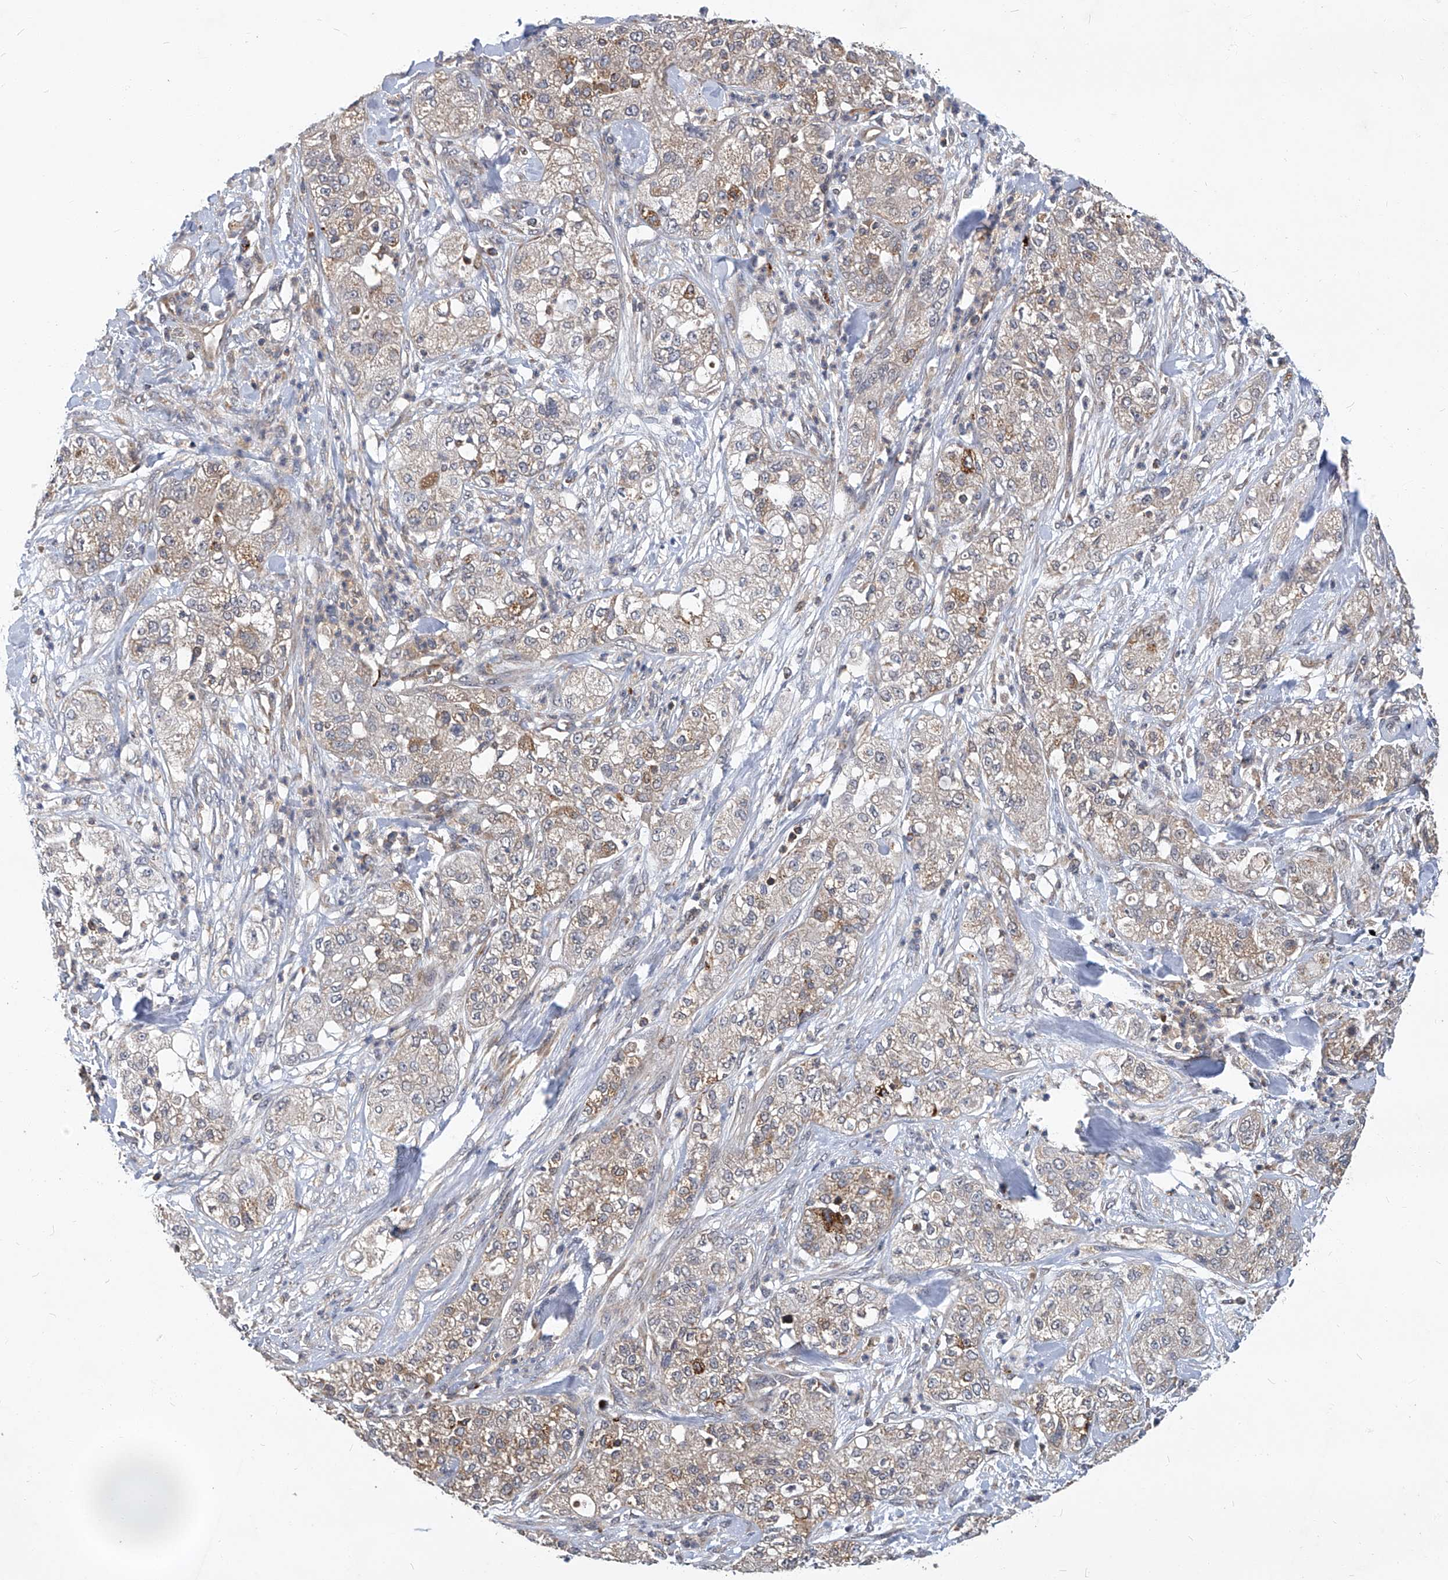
{"staining": {"intensity": "weak", "quantity": ">75%", "location": "cytoplasmic/membranous"}, "tissue": "pancreatic cancer", "cell_type": "Tumor cells", "image_type": "cancer", "snomed": [{"axis": "morphology", "description": "Adenocarcinoma, NOS"}, {"axis": "topography", "description": "Pancreas"}], "caption": "Adenocarcinoma (pancreatic) was stained to show a protein in brown. There is low levels of weak cytoplasmic/membranous positivity in about >75% of tumor cells. (Stains: DAB (3,3'-diaminobenzidine) in brown, nuclei in blue, Microscopy: brightfield microscopy at high magnification).", "gene": "TNFRSF13B", "patient": {"sex": "female", "age": 78}}